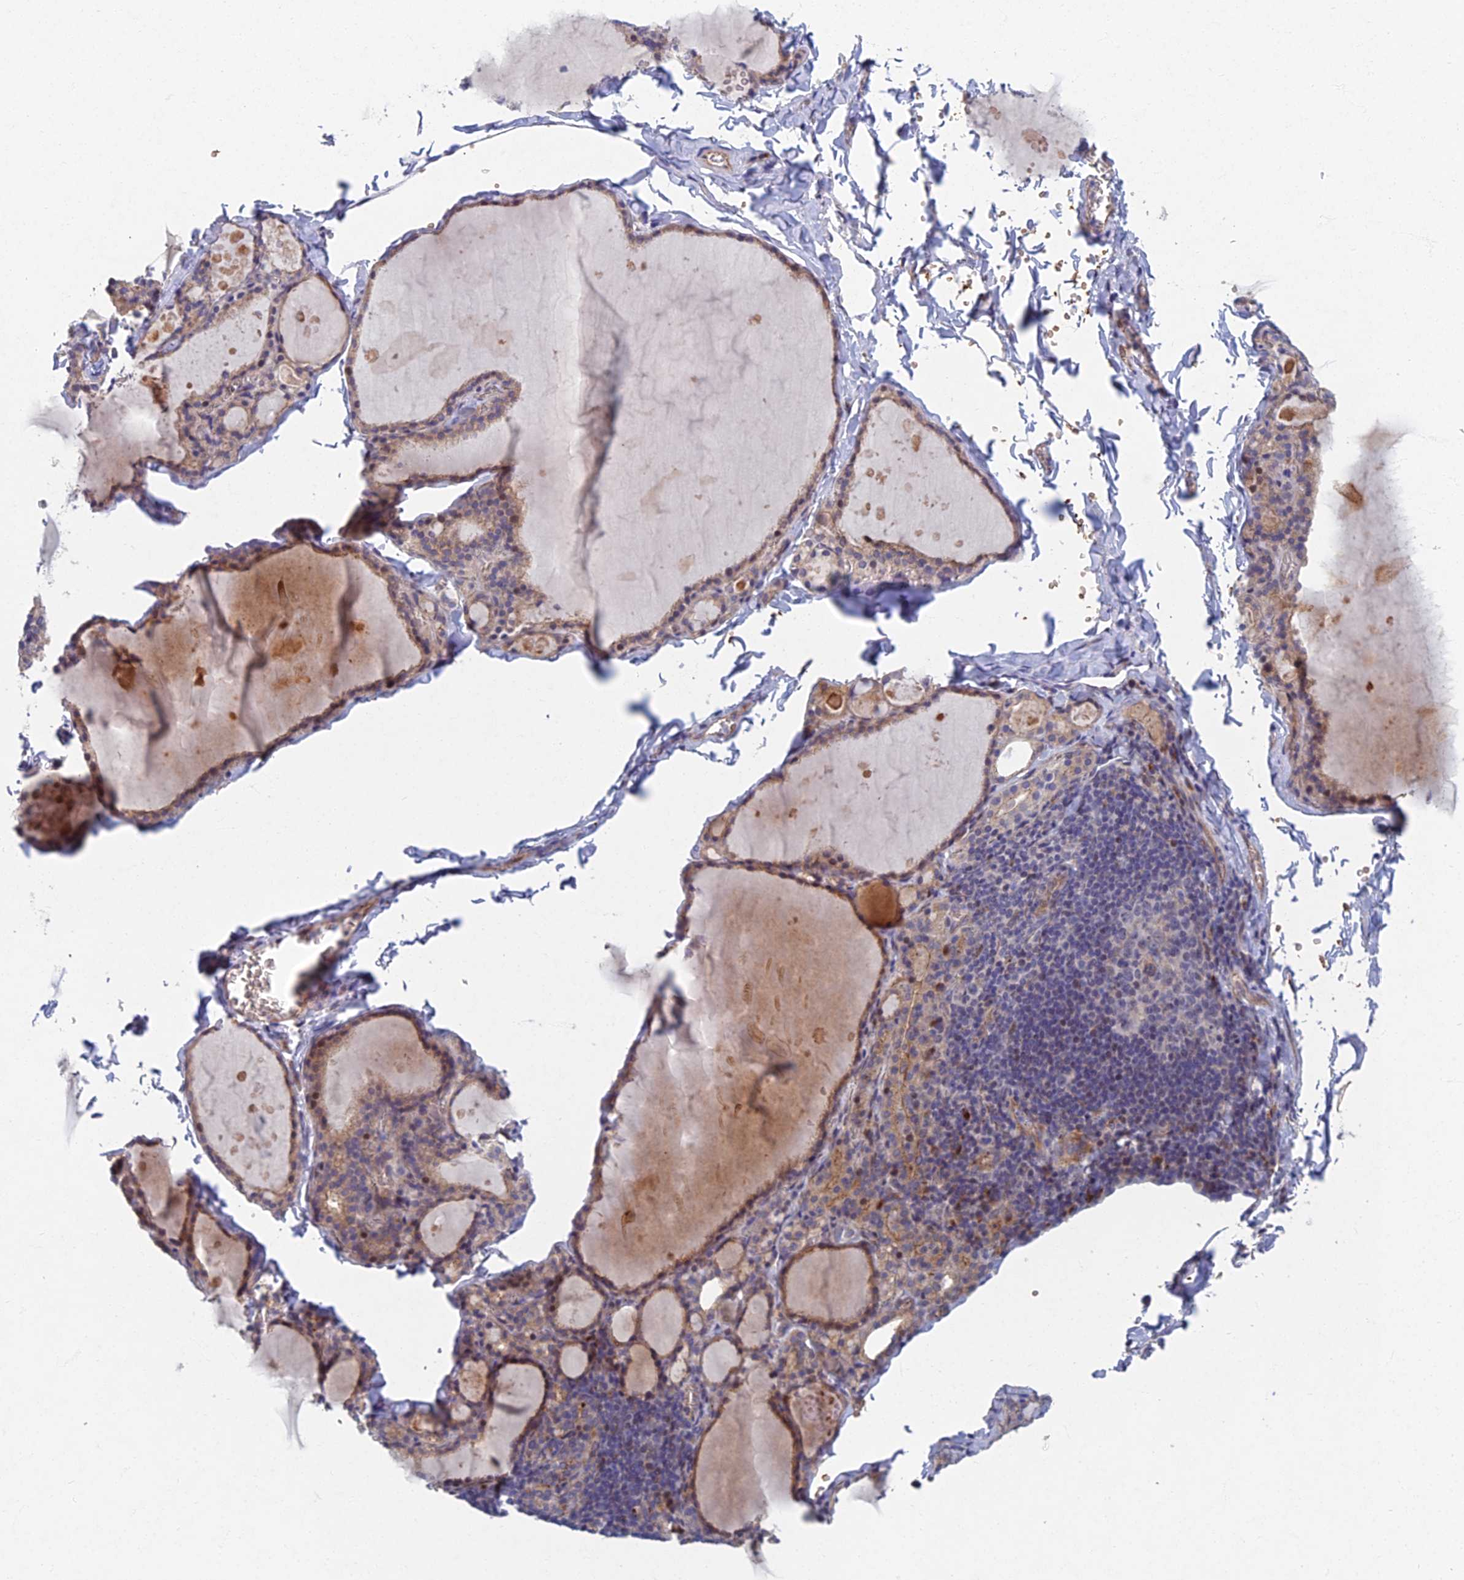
{"staining": {"intensity": "weak", "quantity": ">75%", "location": "cytoplasmic/membranous"}, "tissue": "thyroid gland", "cell_type": "Glandular cells", "image_type": "normal", "snomed": [{"axis": "morphology", "description": "Normal tissue, NOS"}, {"axis": "topography", "description": "Thyroid gland"}], "caption": "Thyroid gland stained with immunohistochemistry demonstrates weak cytoplasmic/membranous expression in about >75% of glandular cells.", "gene": "RHBDL2", "patient": {"sex": "male", "age": 56}}